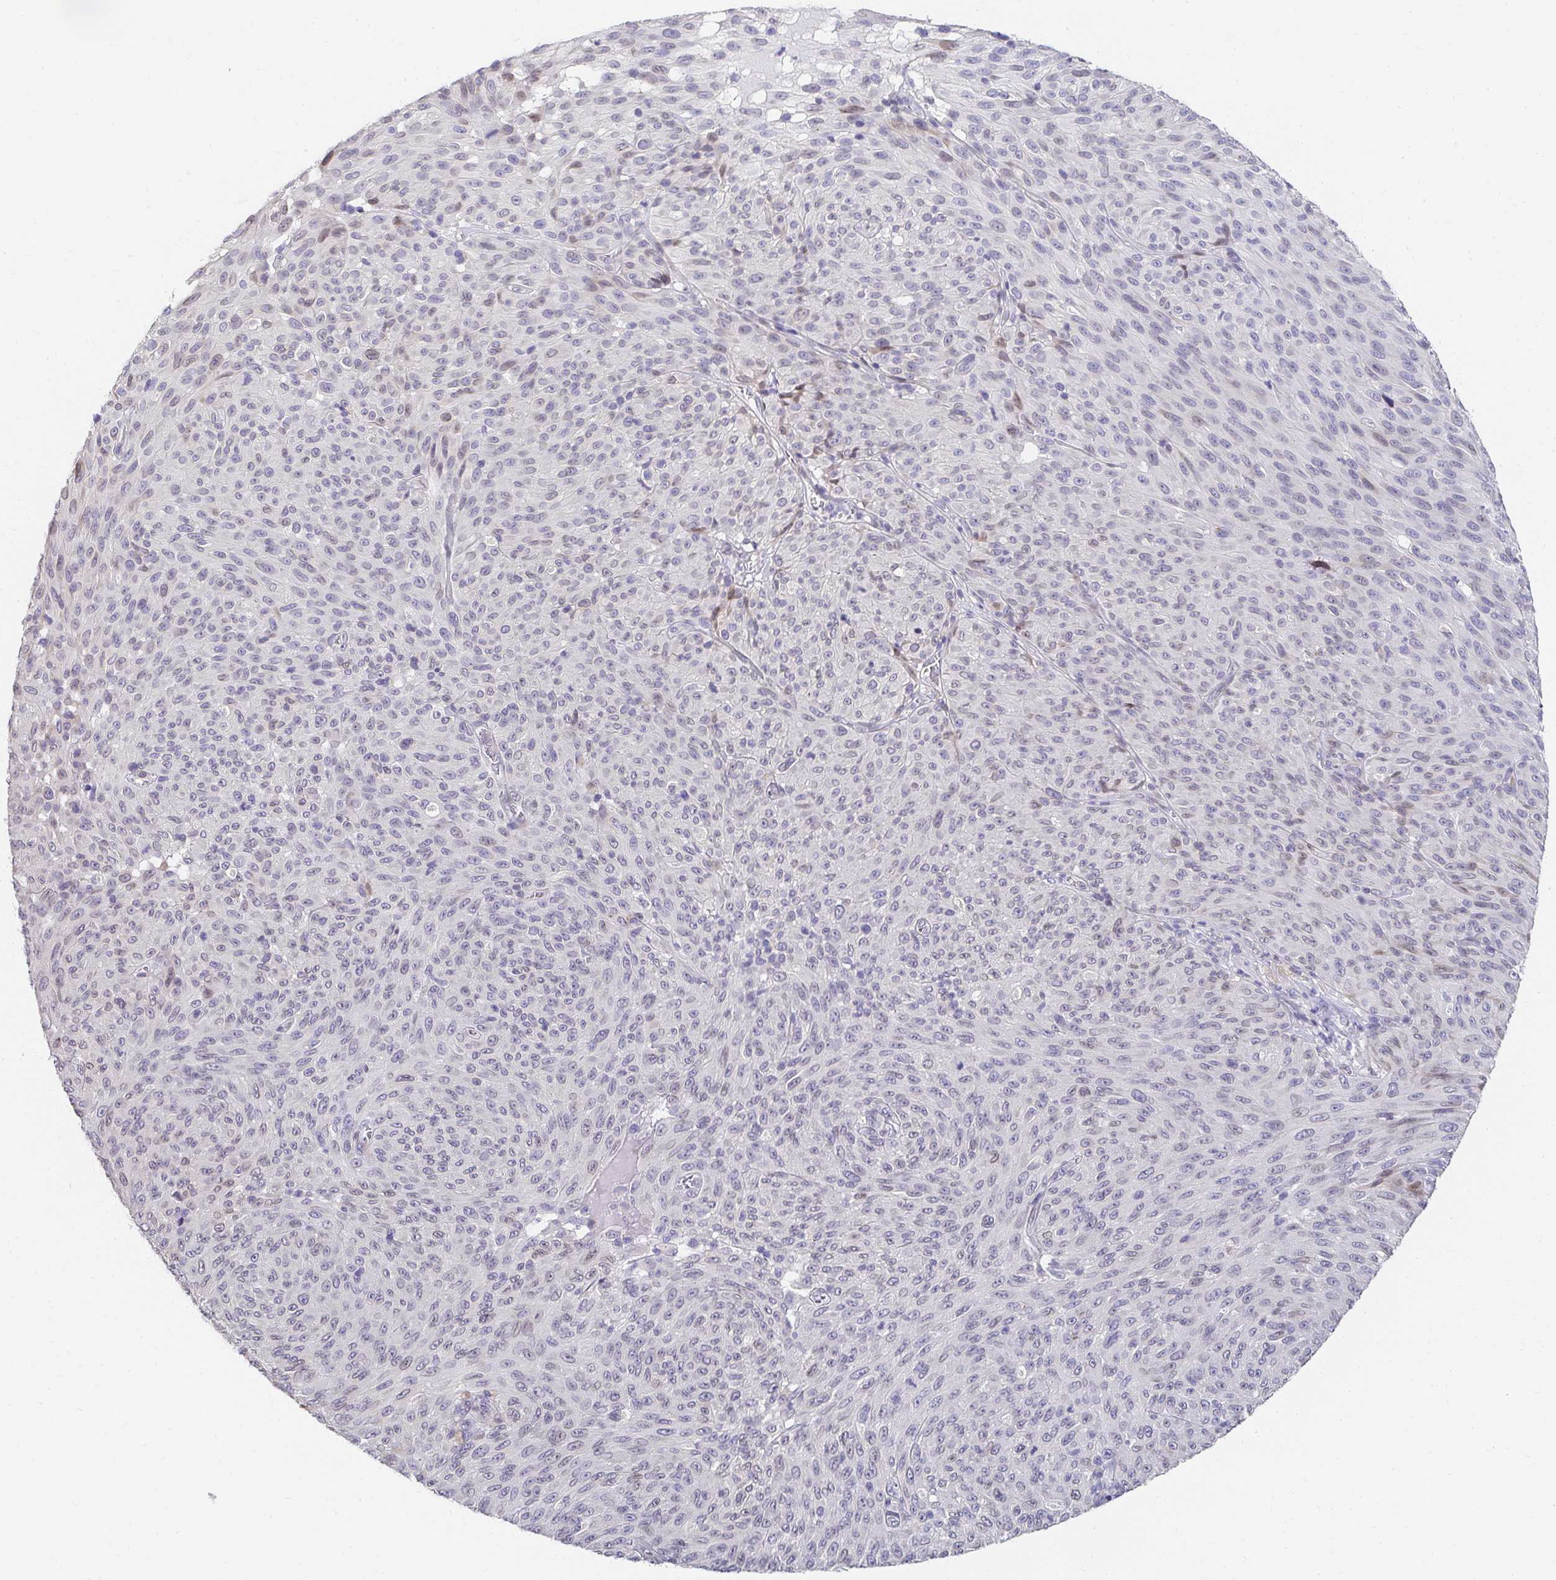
{"staining": {"intensity": "weak", "quantity": "<25%", "location": "nuclear"}, "tissue": "melanoma", "cell_type": "Tumor cells", "image_type": "cancer", "snomed": [{"axis": "morphology", "description": "Malignant melanoma, NOS"}, {"axis": "topography", "description": "Skin"}], "caption": "DAB (3,3'-diaminobenzidine) immunohistochemical staining of malignant melanoma exhibits no significant expression in tumor cells.", "gene": "AKAP14", "patient": {"sex": "male", "age": 85}}